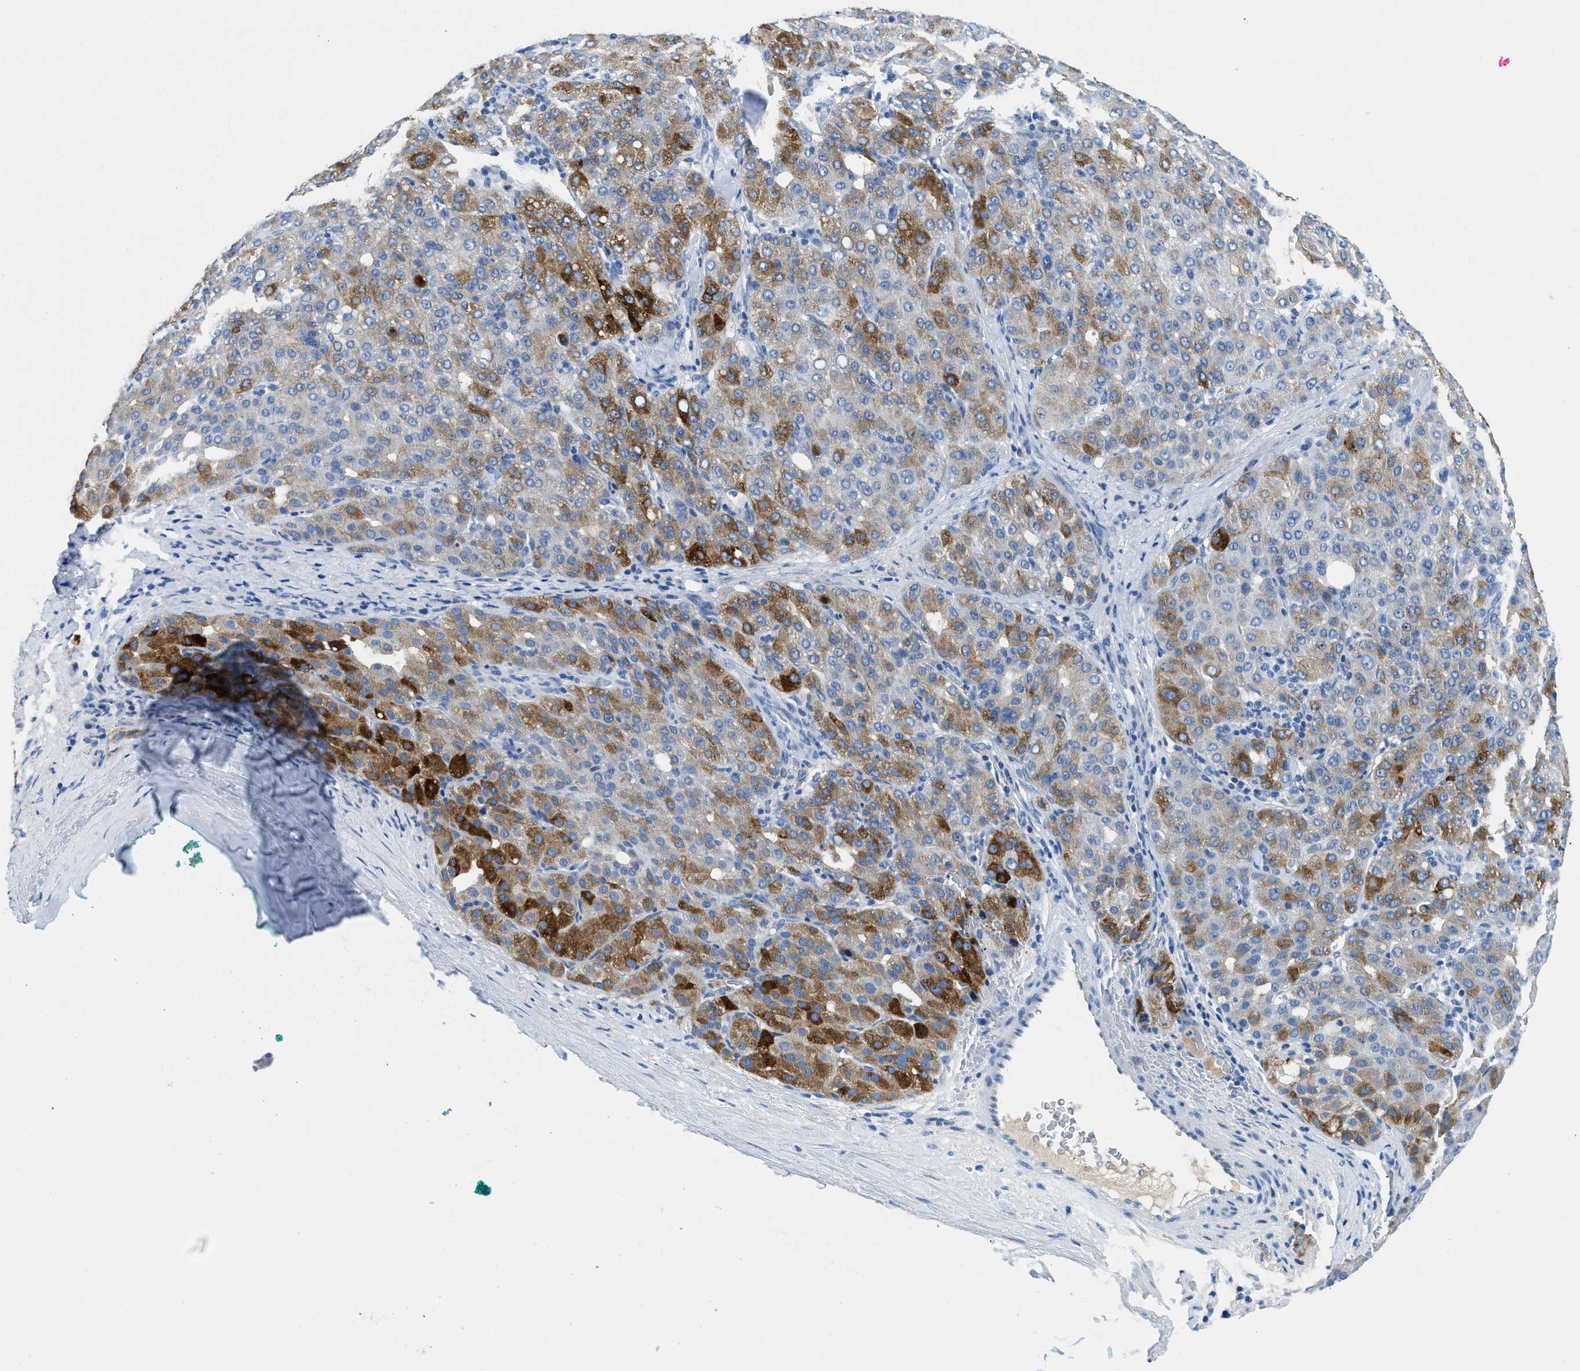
{"staining": {"intensity": "strong", "quantity": "25%-75%", "location": "cytoplasmic/membranous"}, "tissue": "liver cancer", "cell_type": "Tumor cells", "image_type": "cancer", "snomed": [{"axis": "morphology", "description": "Carcinoma, Hepatocellular, NOS"}, {"axis": "topography", "description": "Liver"}], "caption": "Strong cytoplasmic/membranous staining is seen in about 25%-75% of tumor cells in liver cancer (hepatocellular carcinoma). The protein of interest is stained brown, and the nuclei are stained in blue (DAB (3,3'-diaminobenzidine) IHC with brightfield microscopy, high magnification).", "gene": "MBL2", "patient": {"sex": "male", "age": 65}}